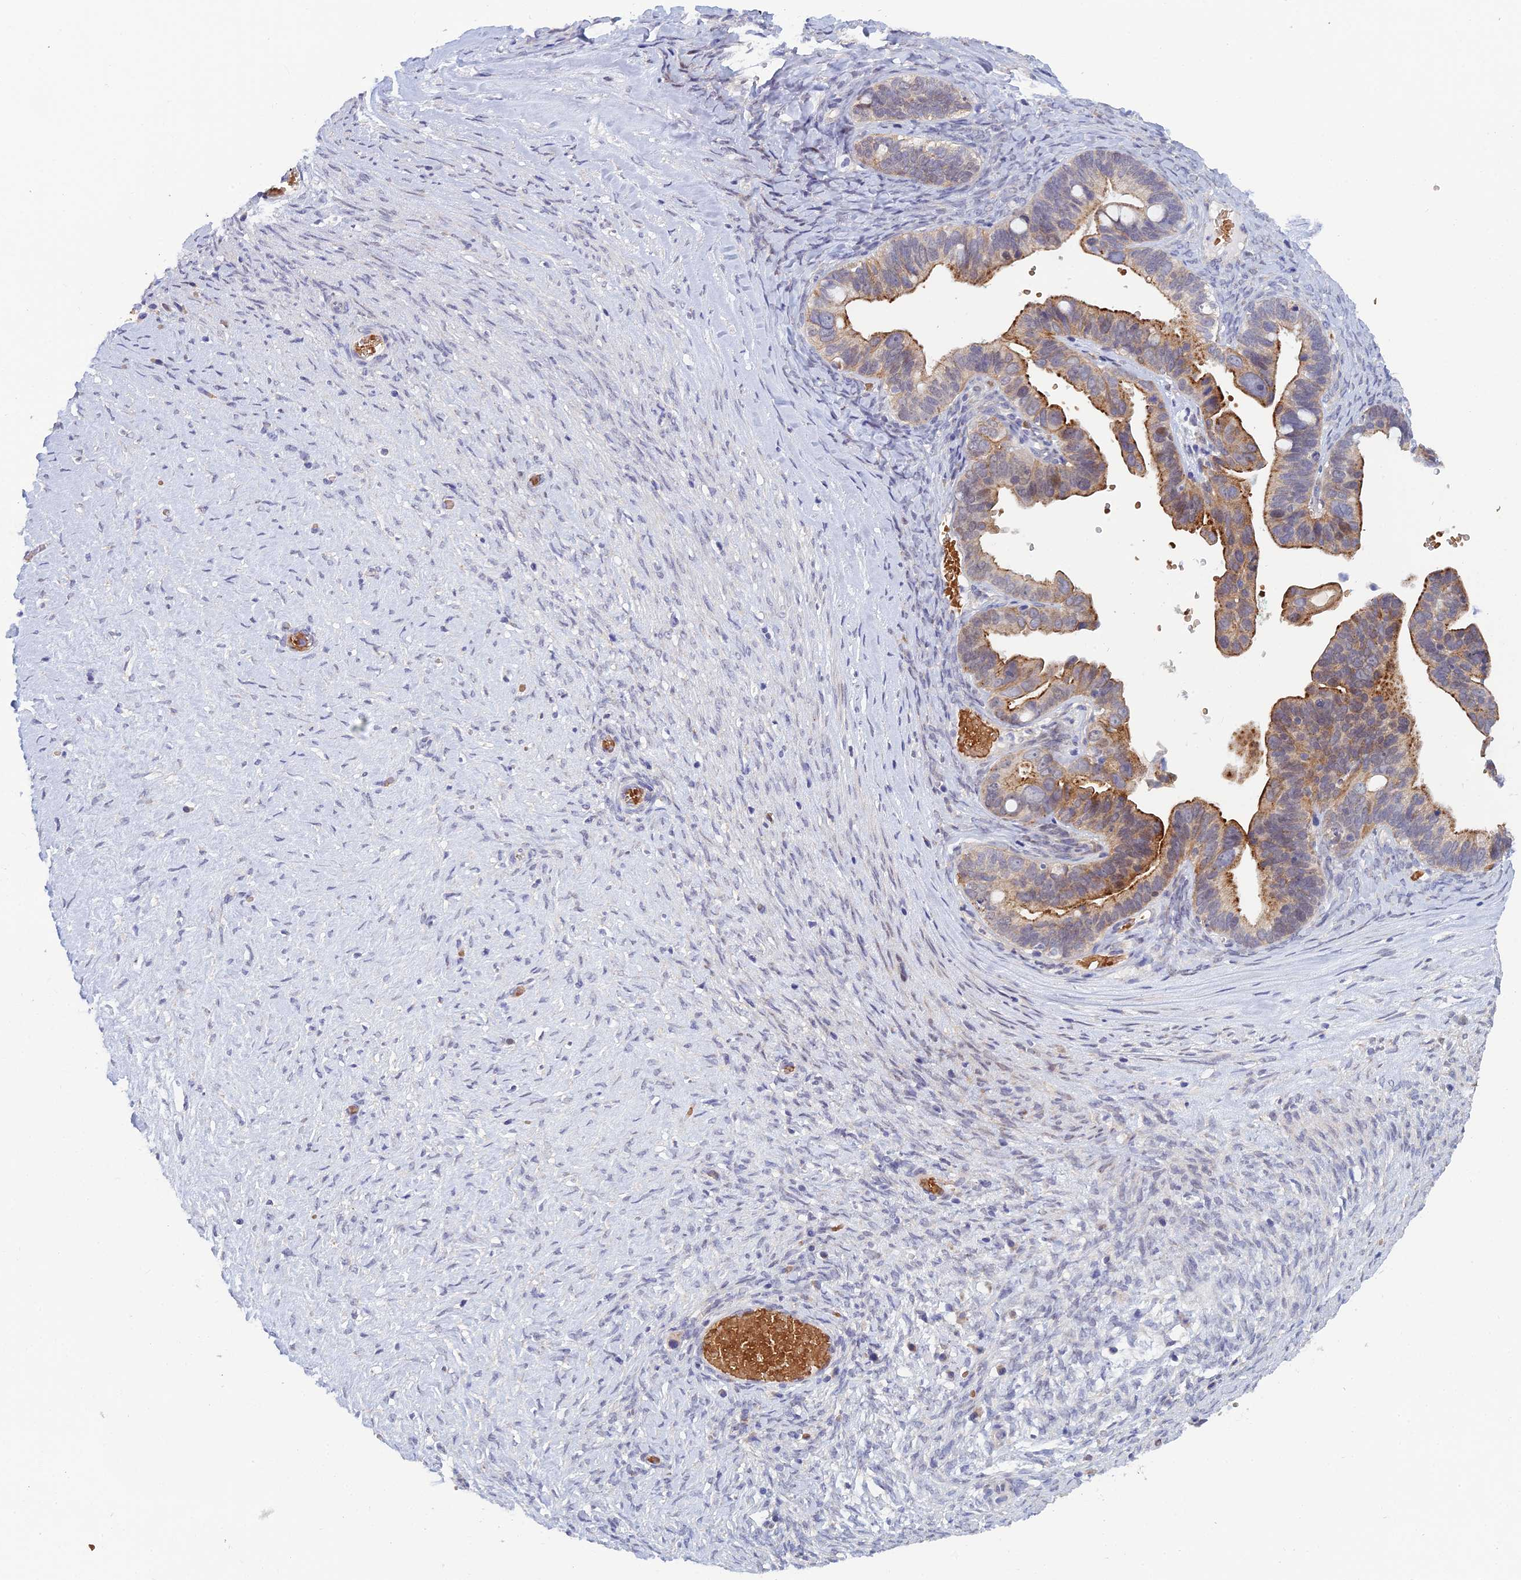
{"staining": {"intensity": "moderate", "quantity": "25%-75%", "location": "cytoplasmic/membranous"}, "tissue": "ovarian cancer", "cell_type": "Tumor cells", "image_type": "cancer", "snomed": [{"axis": "morphology", "description": "Cystadenocarcinoma, serous, NOS"}, {"axis": "topography", "description": "Ovary"}], "caption": "Protein analysis of ovarian cancer tissue shows moderate cytoplasmic/membranous expression in approximately 25%-75% of tumor cells. (IHC, brightfield microscopy, high magnification).", "gene": "GIPC1", "patient": {"sex": "female", "age": 56}}